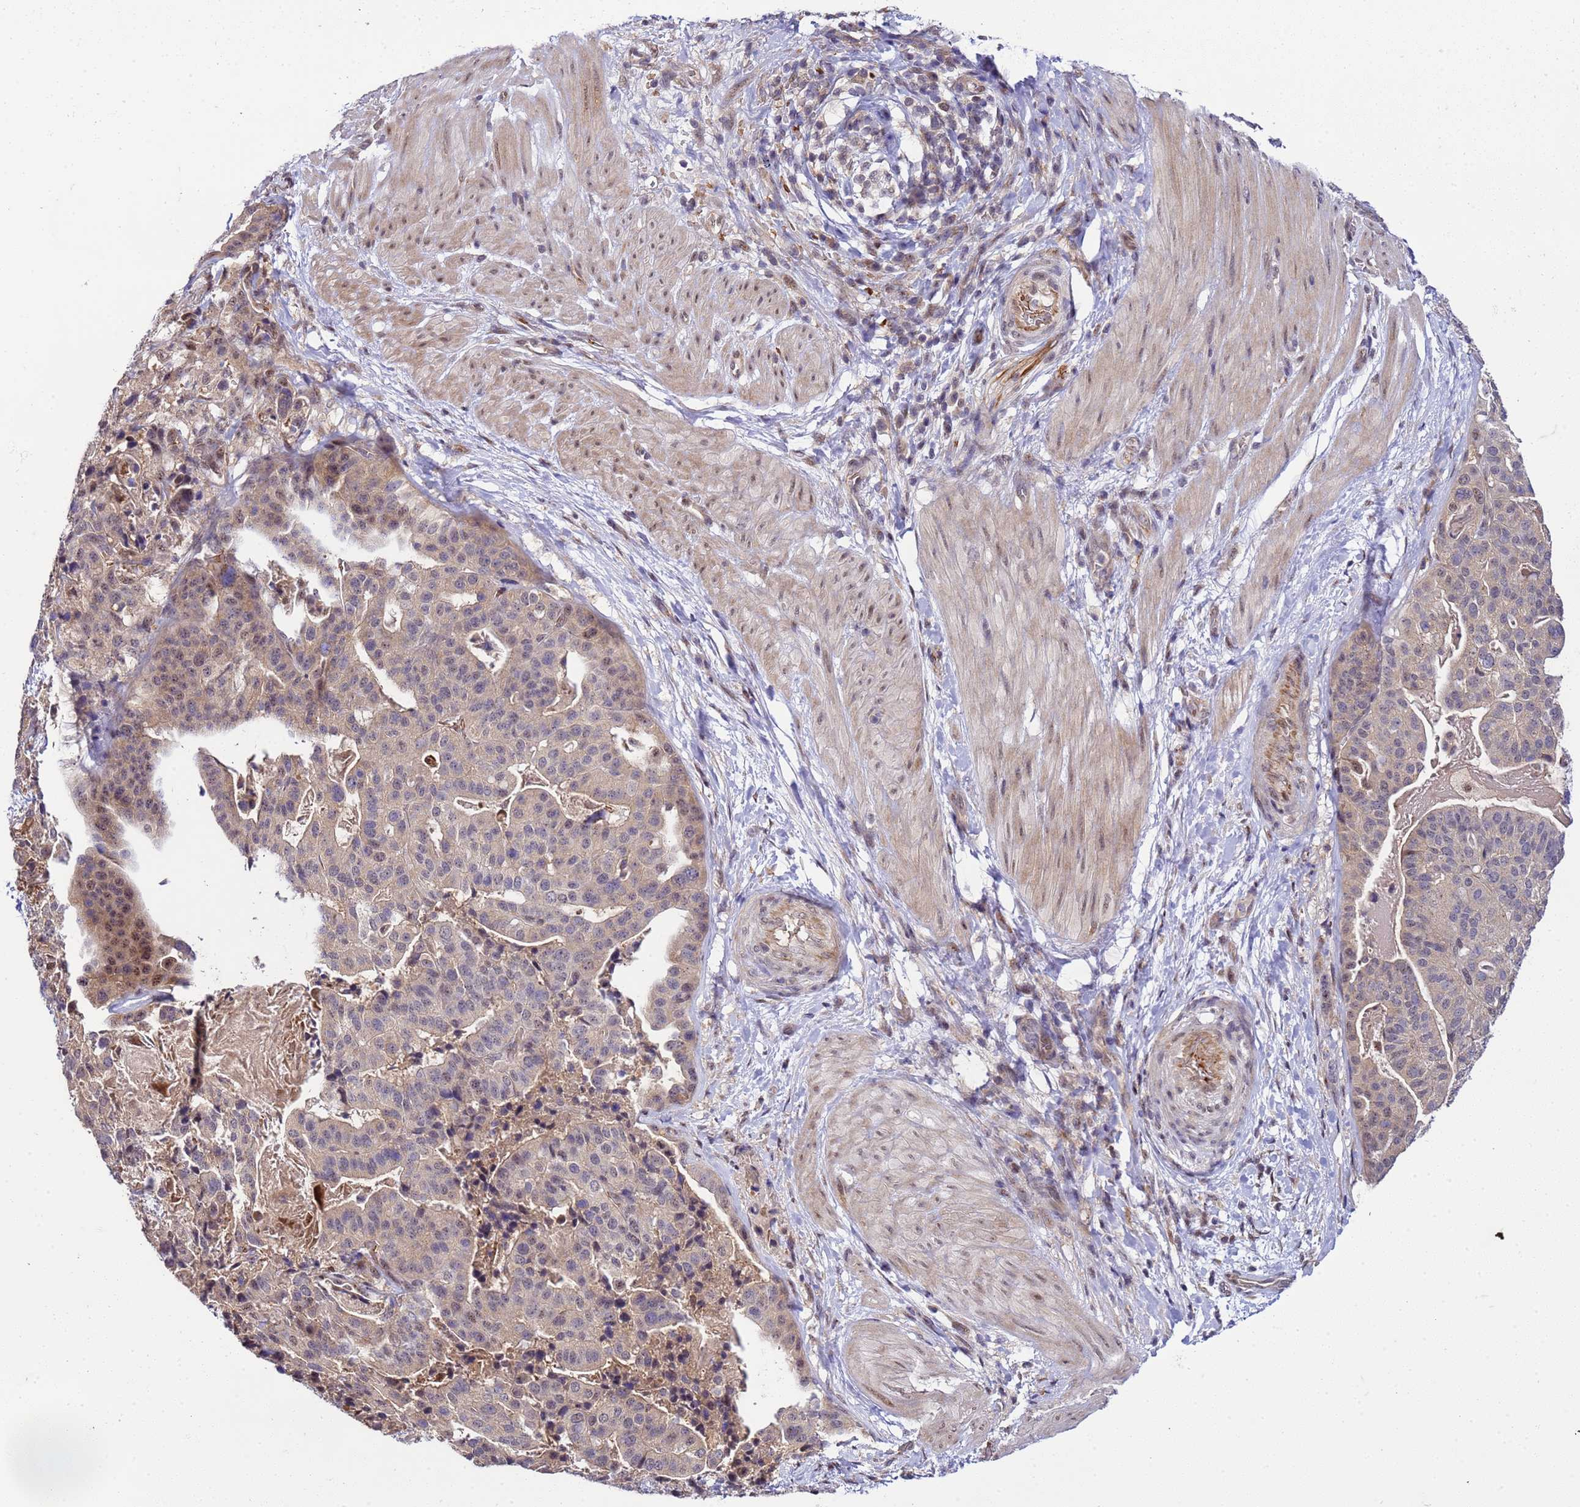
{"staining": {"intensity": "moderate", "quantity": "<25%", "location": "nuclear"}, "tissue": "stomach cancer", "cell_type": "Tumor cells", "image_type": "cancer", "snomed": [{"axis": "morphology", "description": "Adenocarcinoma, NOS"}, {"axis": "topography", "description": "Stomach"}], "caption": "Human adenocarcinoma (stomach) stained with a brown dye shows moderate nuclear positive expression in about <25% of tumor cells.", "gene": "GEN1", "patient": {"sex": "male", "age": 48}}